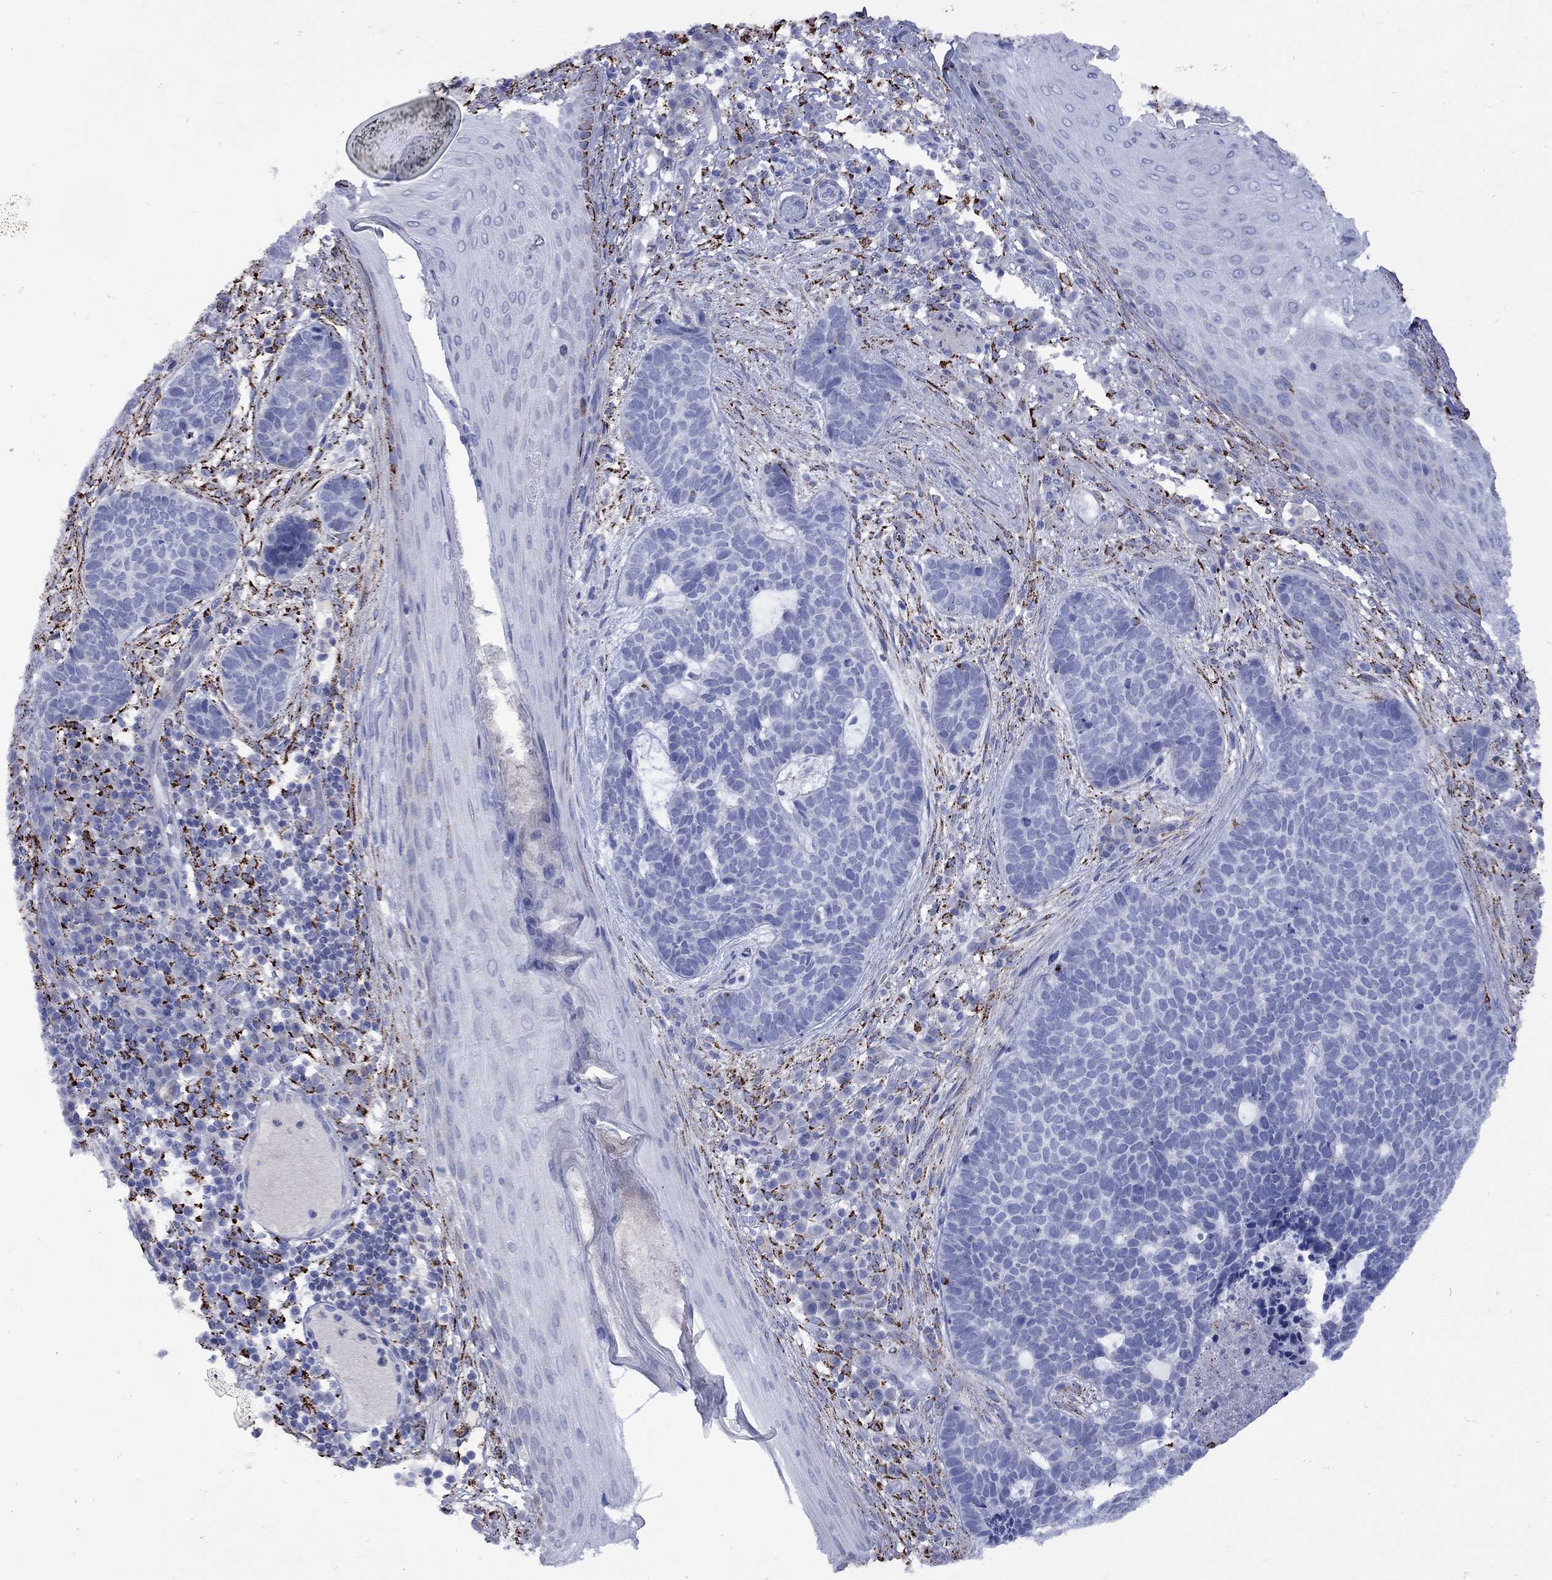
{"staining": {"intensity": "strong", "quantity": "<25%", "location": "cytoplasmic/membranous"}, "tissue": "skin cancer", "cell_type": "Tumor cells", "image_type": "cancer", "snomed": [{"axis": "morphology", "description": "Basal cell carcinoma"}, {"axis": "topography", "description": "Skin"}], "caption": "High-power microscopy captured an immunohistochemistry photomicrograph of skin basal cell carcinoma, revealing strong cytoplasmic/membranous staining in about <25% of tumor cells.", "gene": "SESTD1", "patient": {"sex": "female", "age": 69}}